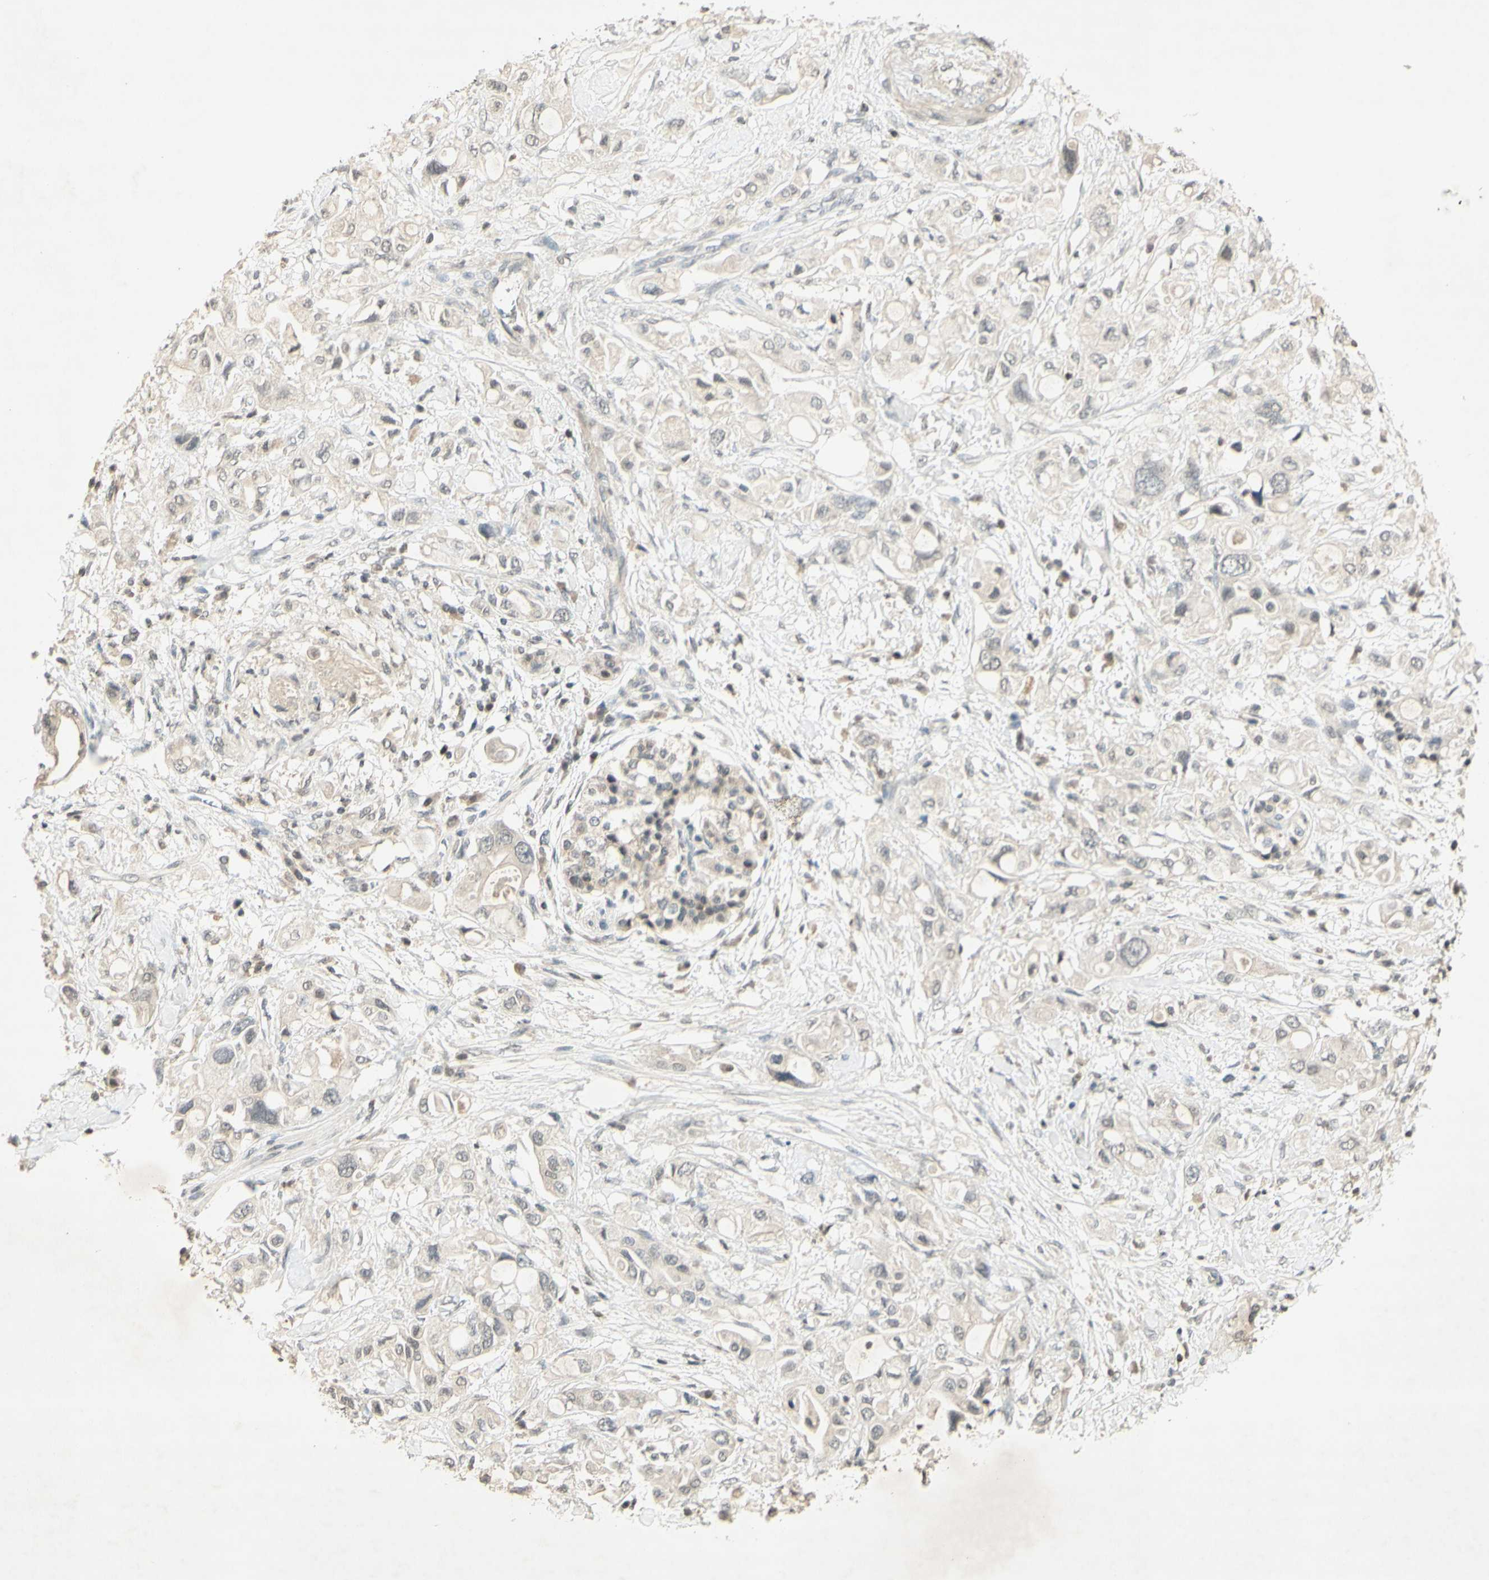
{"staining": {"intensity": "negative", "quantity": "none", "location": "none"}, "tissue": "pancreatic cancer", "cell_type": "Tumor cells", "image_type": "cancer", "snomed": [{"axis": "morphology", "description": "Adenocarcinoma, NOS"}, {"axis": "topography", "description": "Pancreas"}], "caption": "IHC photomicrograph of human pancreatic adenocarcinoma stained for a protein (brown), which reveals no positivity in tumor cells.", "gene": "GLI1", "patient": {"sex": "female", "age": 56}}